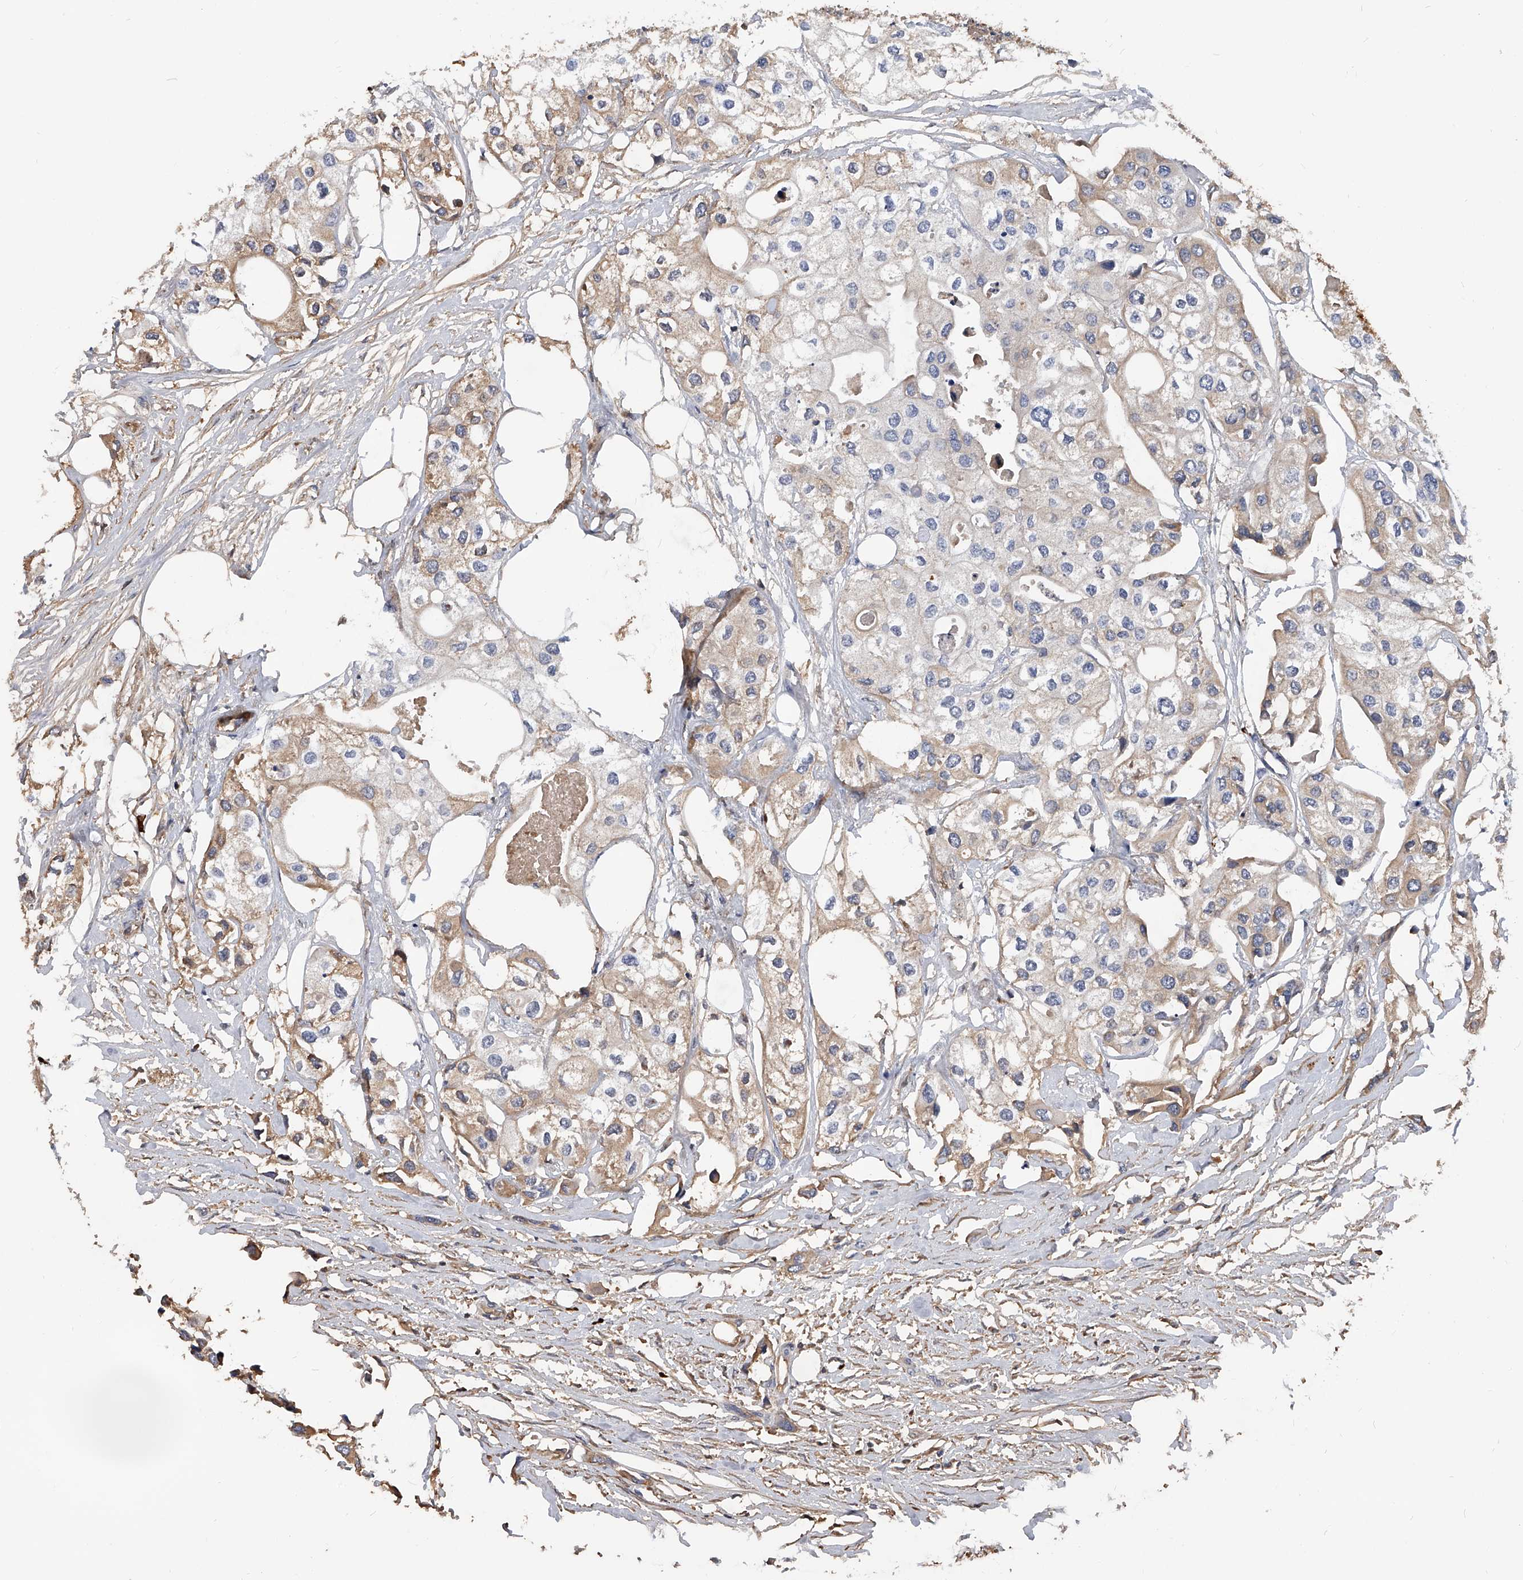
{"staining": {"intensity": "weak", "quantity": "<25%", "location": "cytoplasmic/membranous"}, "tissue": "urothelial cancer", "cell_type": "Tumor cells", "image_type": "cancer", "snomed": [{"axis": "morphology", "description": "Urothelial carcinoma, High grade"}, {"axis": "topography", "description": "Urinary bladder"}], "caption": "Protein analysis of urothelial cancer shows no significant expression in tumor cells.", "gene": "ZNF25", "patient": {"sex": "male", "age": 64}}